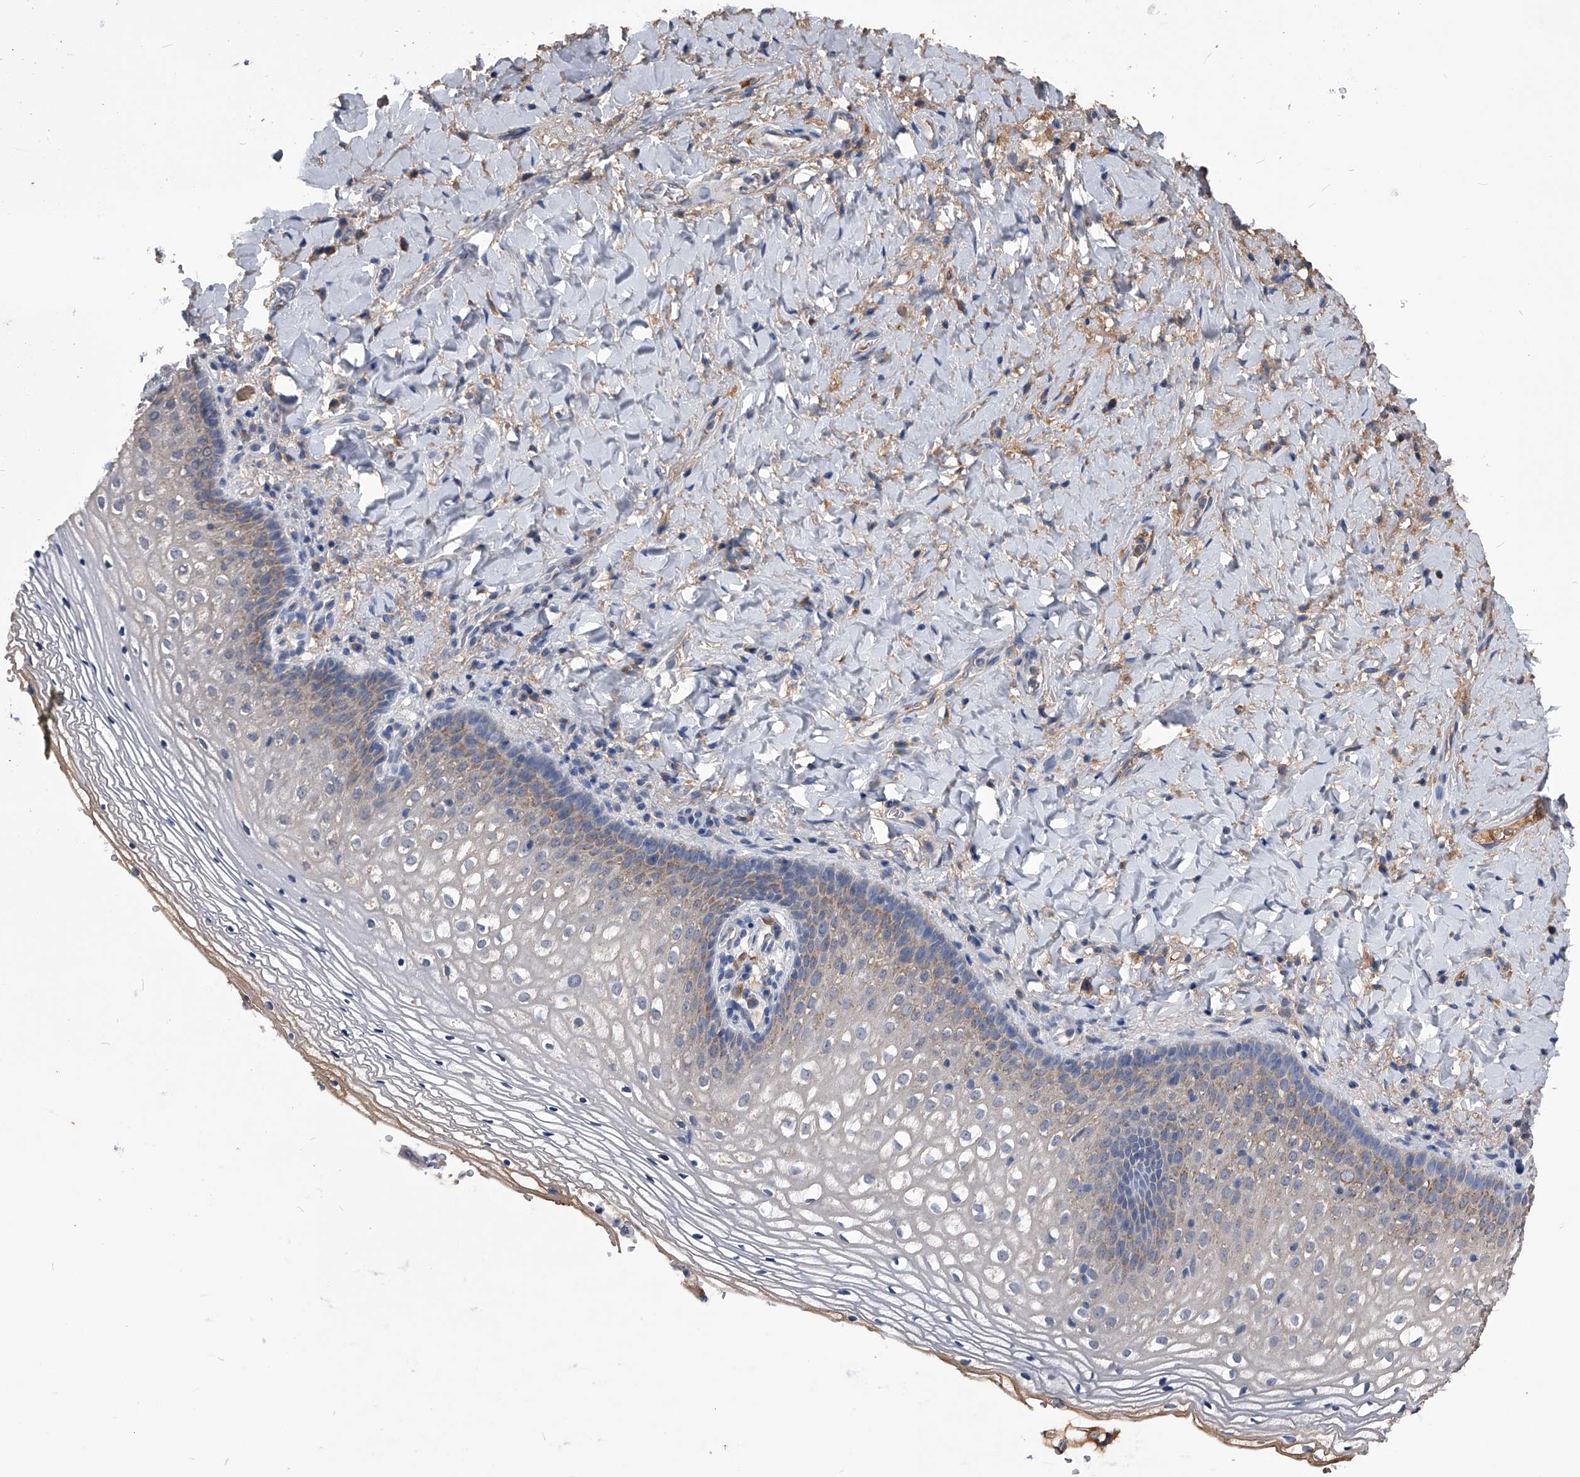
{"staining": {"intensity": "weak", "quantity": "25%-75%", "location": "cytoplasmic/membranous"}, "tissue": "vagina", "cell_type": "Squamous epithelial cells", "image_type": "normal", "snomed": [{"axis": "morphology", "description": "Normal tissue, NOS"}, {"axis": "topography", "description": "Vagina"}], "caption": "This is a photomicrograph of immunohistochemistry (IHC) staining of normal vagina, which shows weak expression in the cytoplasmic/membranous of squamous epithelial cells.", "gene": "OAT", "patient": {"sex": "female", "age": 60}}